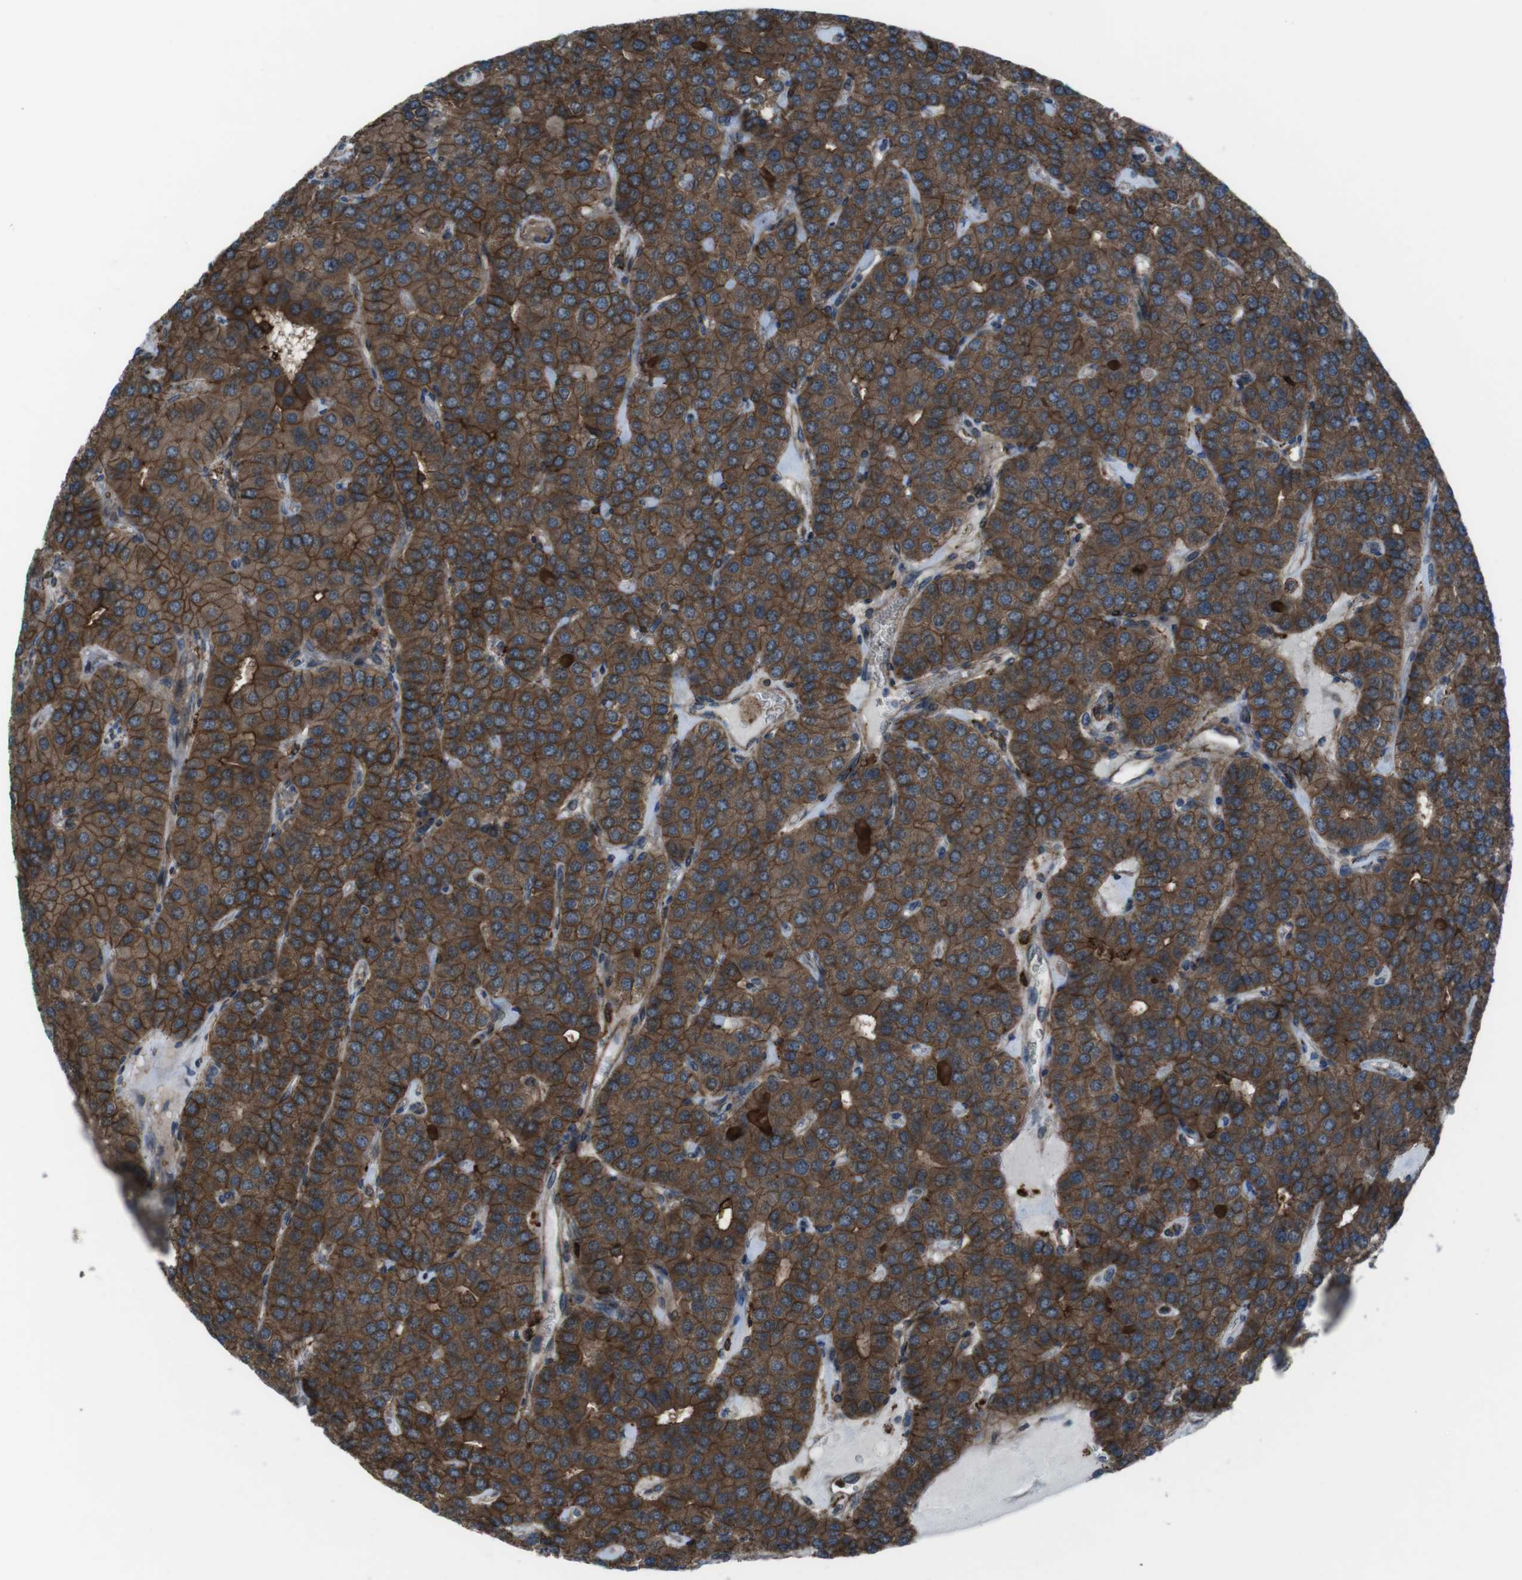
{"staining": {"intensity": "moderate", "quantity": ">75%", "location": "cytoplasmic/membranous,nuclear"}, "tissue": "parathyroid gland", "cell_type": "Glandular cells", "image_type": "normal", "snomed": [{"axis": "morphology", "description": "Normal tissue, NOS"}, {"axis": "morphology", "description": "Adenoma, NOS"}, {"axis": "topography", "description": "Parathyroid gland"}], "caption": "IHC image of normal parathyroid gland stained for a protein (brown), which demonstrates medium levels of moderate cytoplasmic/membranous,nuclear expression in approximately >75% of glandular cells.", "gene": "GDF10", "patient": {"sex": "female", "age": 86}}